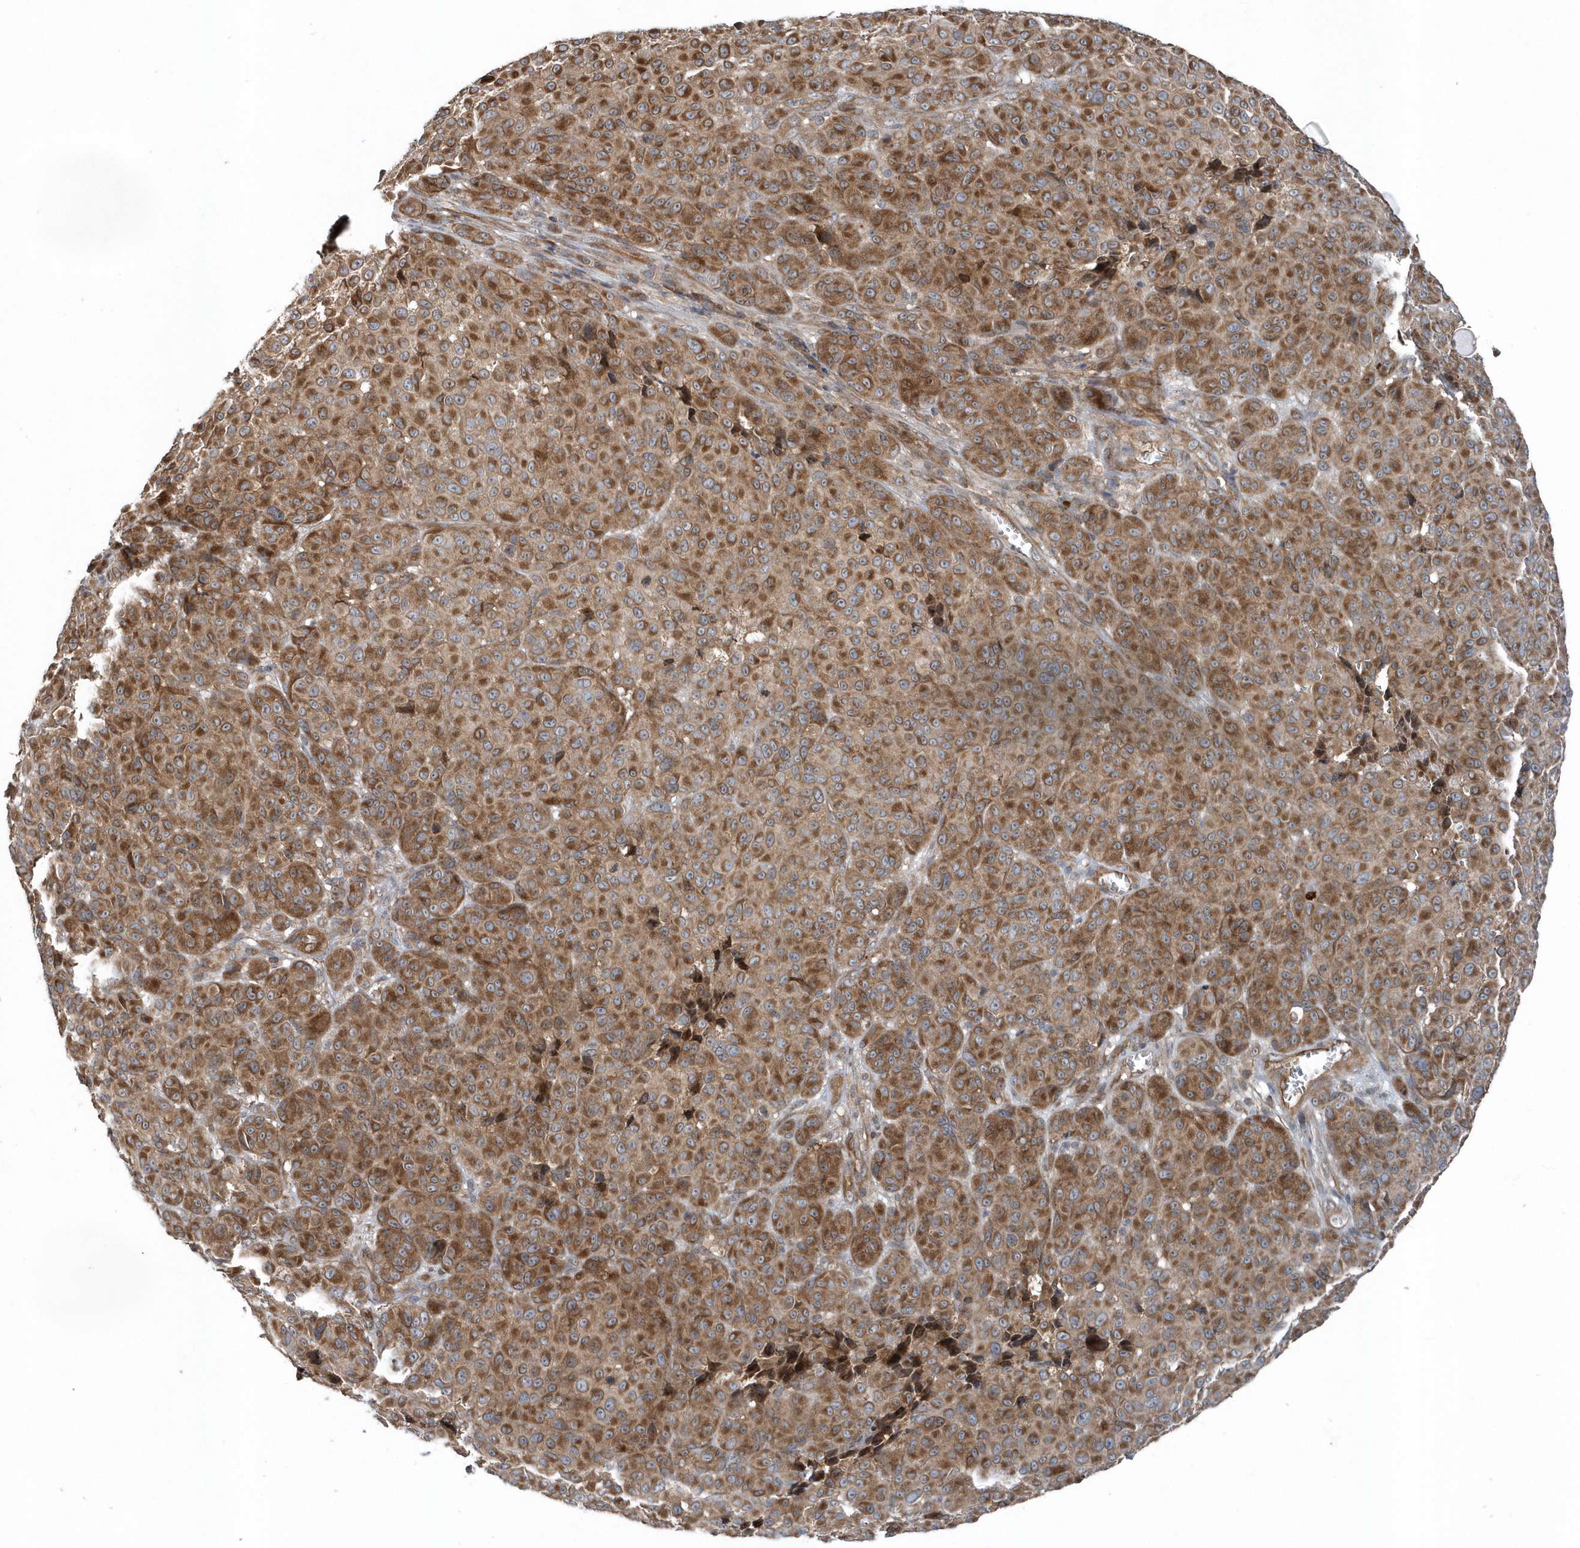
{"staining": {"intensity": "moderate", "quantity": ">75%", "location": "cytoplasmic/membranous"}, "tissue": "melanoma", "cell_type": "Tumor cells", "image_type": "cancer", "snomed": [{"axis": "morphology", "description": "Malignant melanoma, NOS"}, {"axis": "topography", "description": "Skin"}], "caption": "A medium amount of moderate cytoplasmic/membranous expression is appreciated in about >75% of tumor cells in melanoma tissue. (brown staining indicates protein expression, while blue staining denotes nuclei).", "gene": "MCC", "patient": {"sex": "male", "age": 73}}